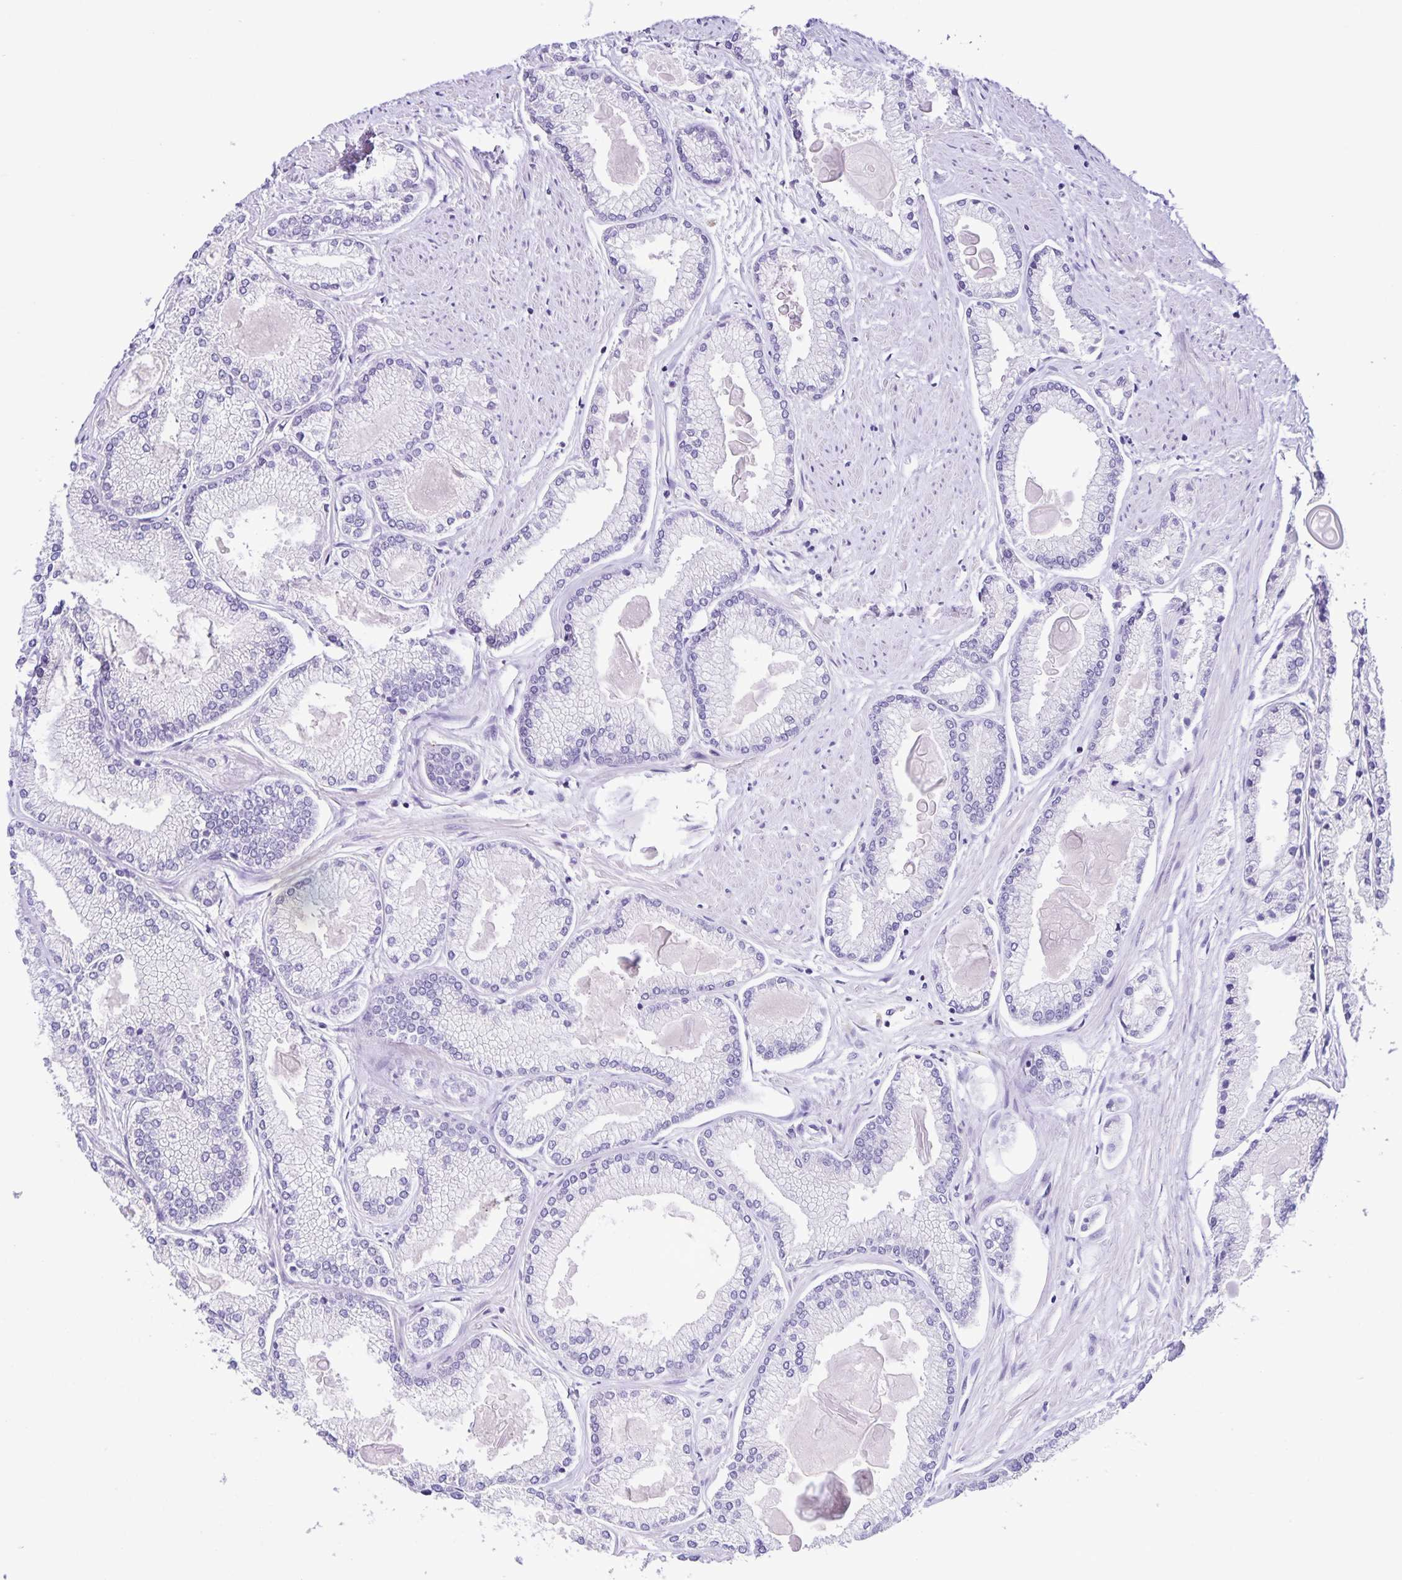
{"staining": {"intensity": "negative", "quantity": "none", "location": "none"}, "tissue": "prostate cancer", "cell_type": "Tumor cells", "image_type": "cancer", "snomed": [{"axis": "morphology", "description": "Adenocarcinoma, High grade"}, {"axis": "topography", "description": "Prostate"}], "caption": "High-grade adenocarcinoma (prostate) was stained to show a protein in brown. There is no significant staining in tumor cells.", "gene": "BOLL", "patient": {"sex": "male", "age": 68}}